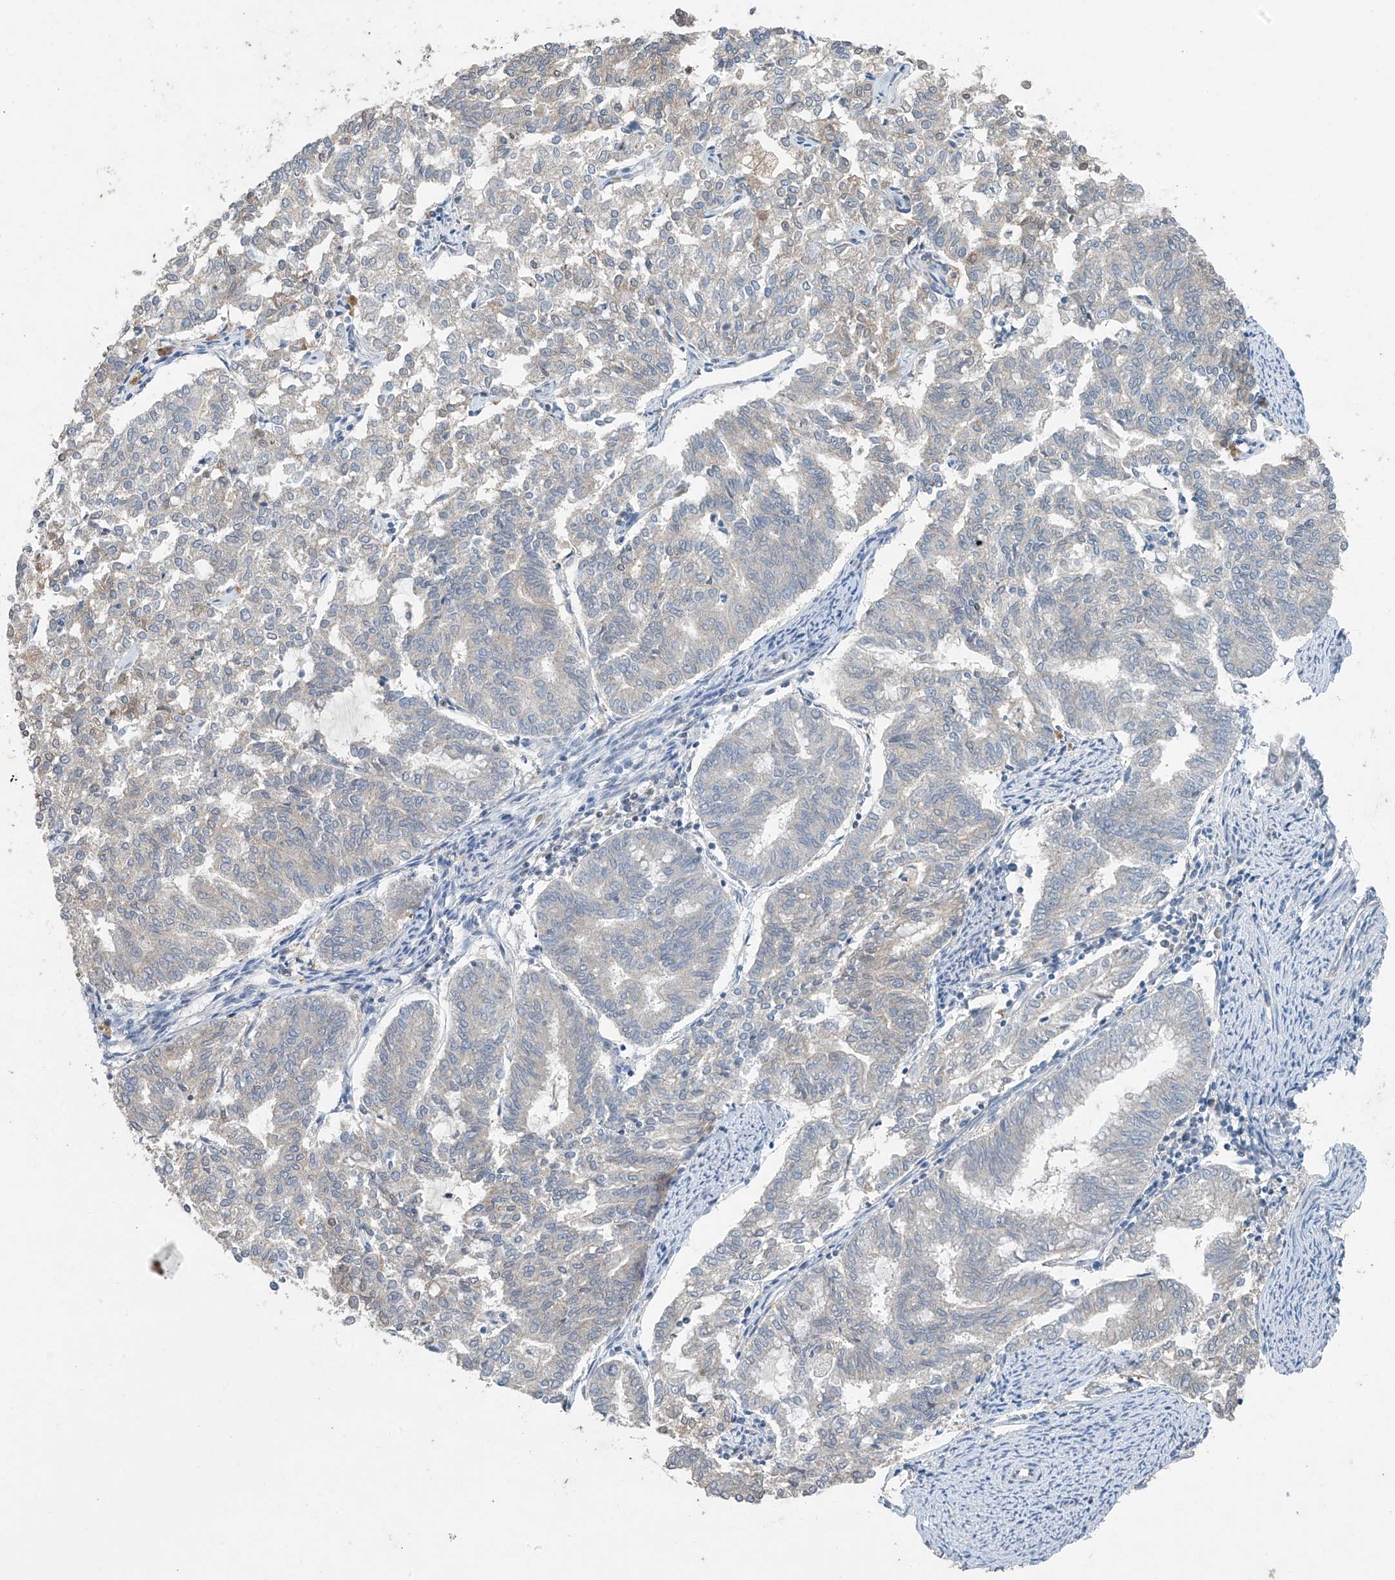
{"staining": {"intensity": "negative", "quantity": "none", "location": "none"}, "tissue": "endometrial cancer", "cell_type": "Tumor cells", "image_type": "cancer", "snomed": [{"axis": "morphology", "description": "Adenocarcinoma, NOS"}, {"axis": "topography", "description": "Endometrium"}], "caption": "Immunohistochemical staining of adenocarcinoma (endometrial) reveals no significant staining in tumor cells.", "gene": "TAF8", "patient": {"sex": "female", "age": 79}}